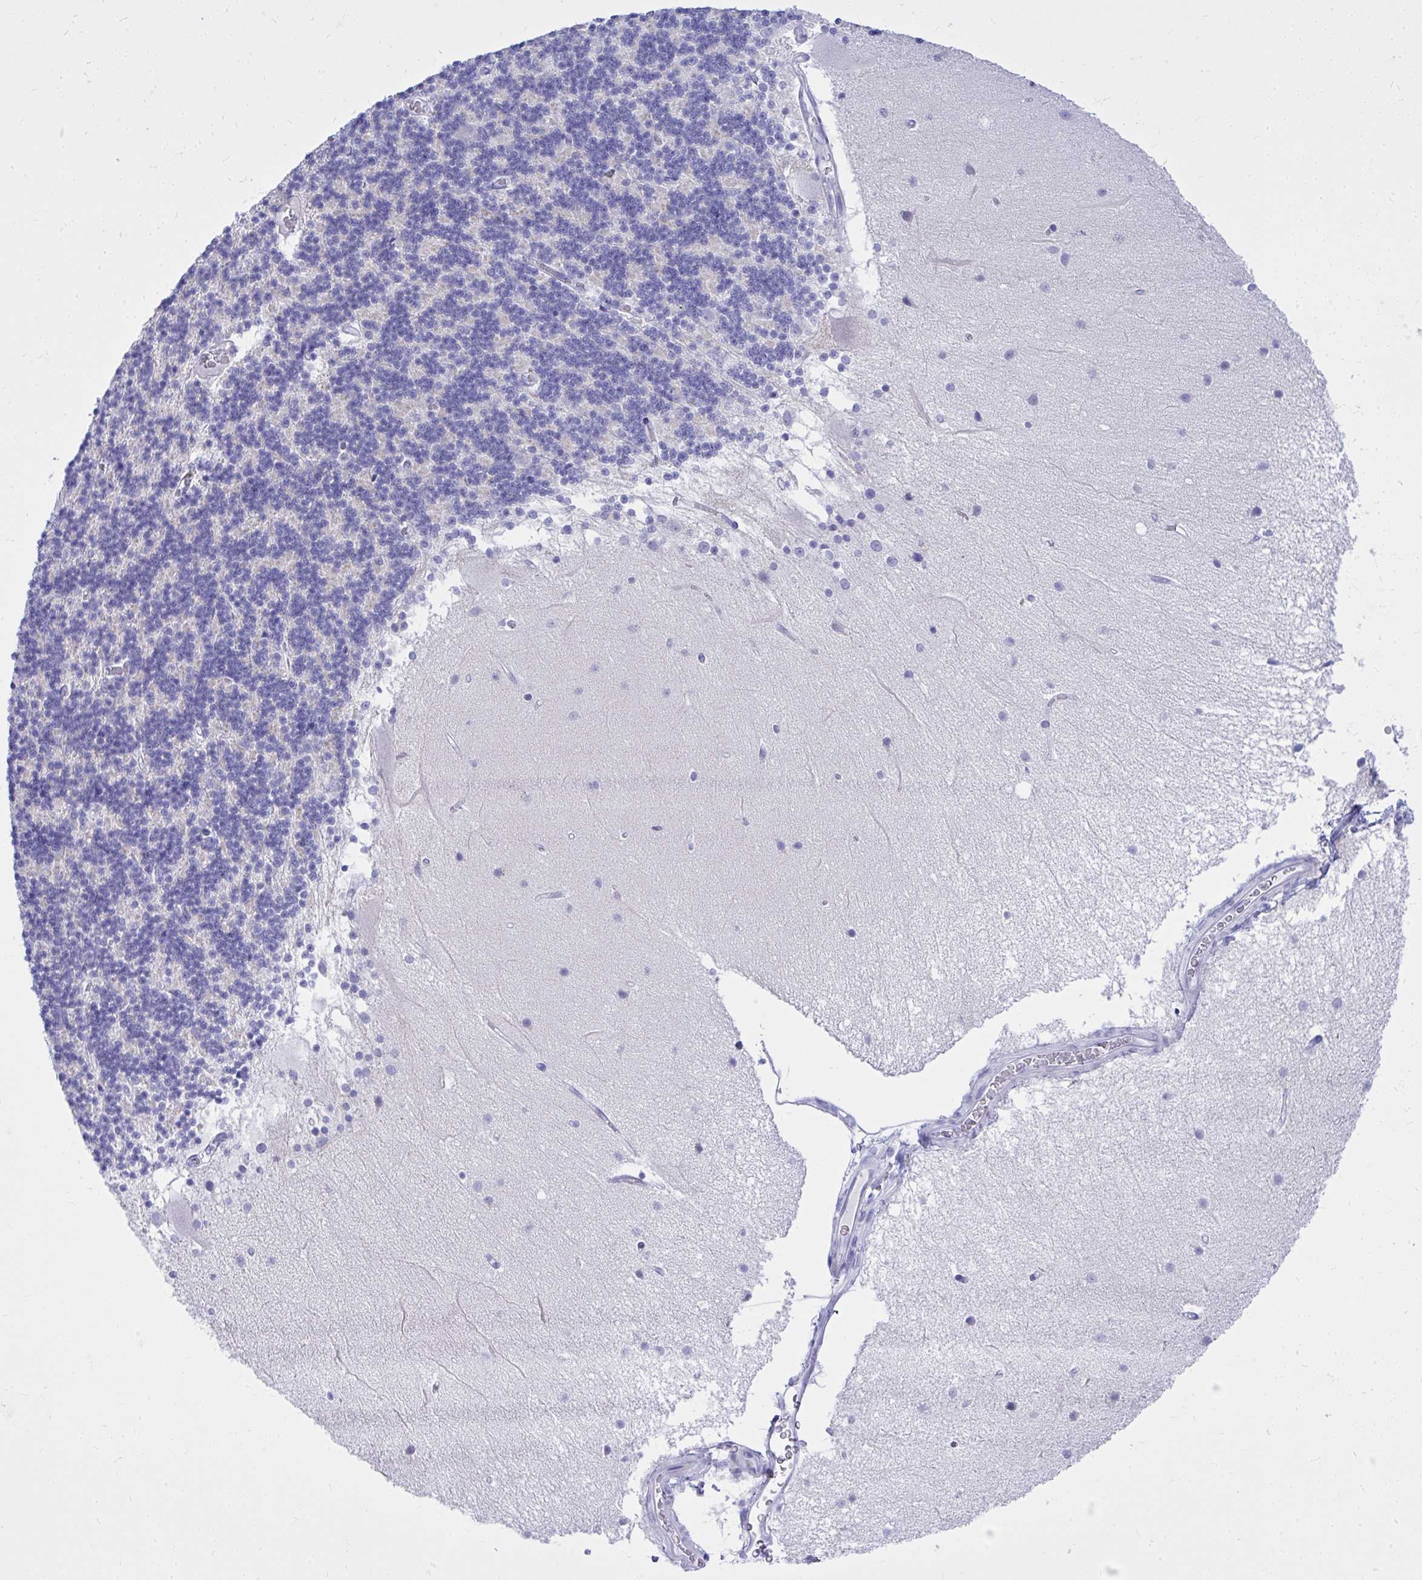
{"staining": {"intensity": "negative", "quantity": "none", "location": "none"}, "tissue": "cerebellum", "cell_type": "Cells in granular layer", "image_type": "normal", "snomed": [{"axis": "morphology", "description": "Normal tissue, NOS"}, {"axis": "topography", "description": "Cerebellum"}], "caption": "Cells in granular layer are negative for brown protein staining in normal cerebellum. (Immunohistochemistry, brightfield microscopy, high magnification).", "gene": "BCL6B", "patient": {"sex": "female", "age": 54}}